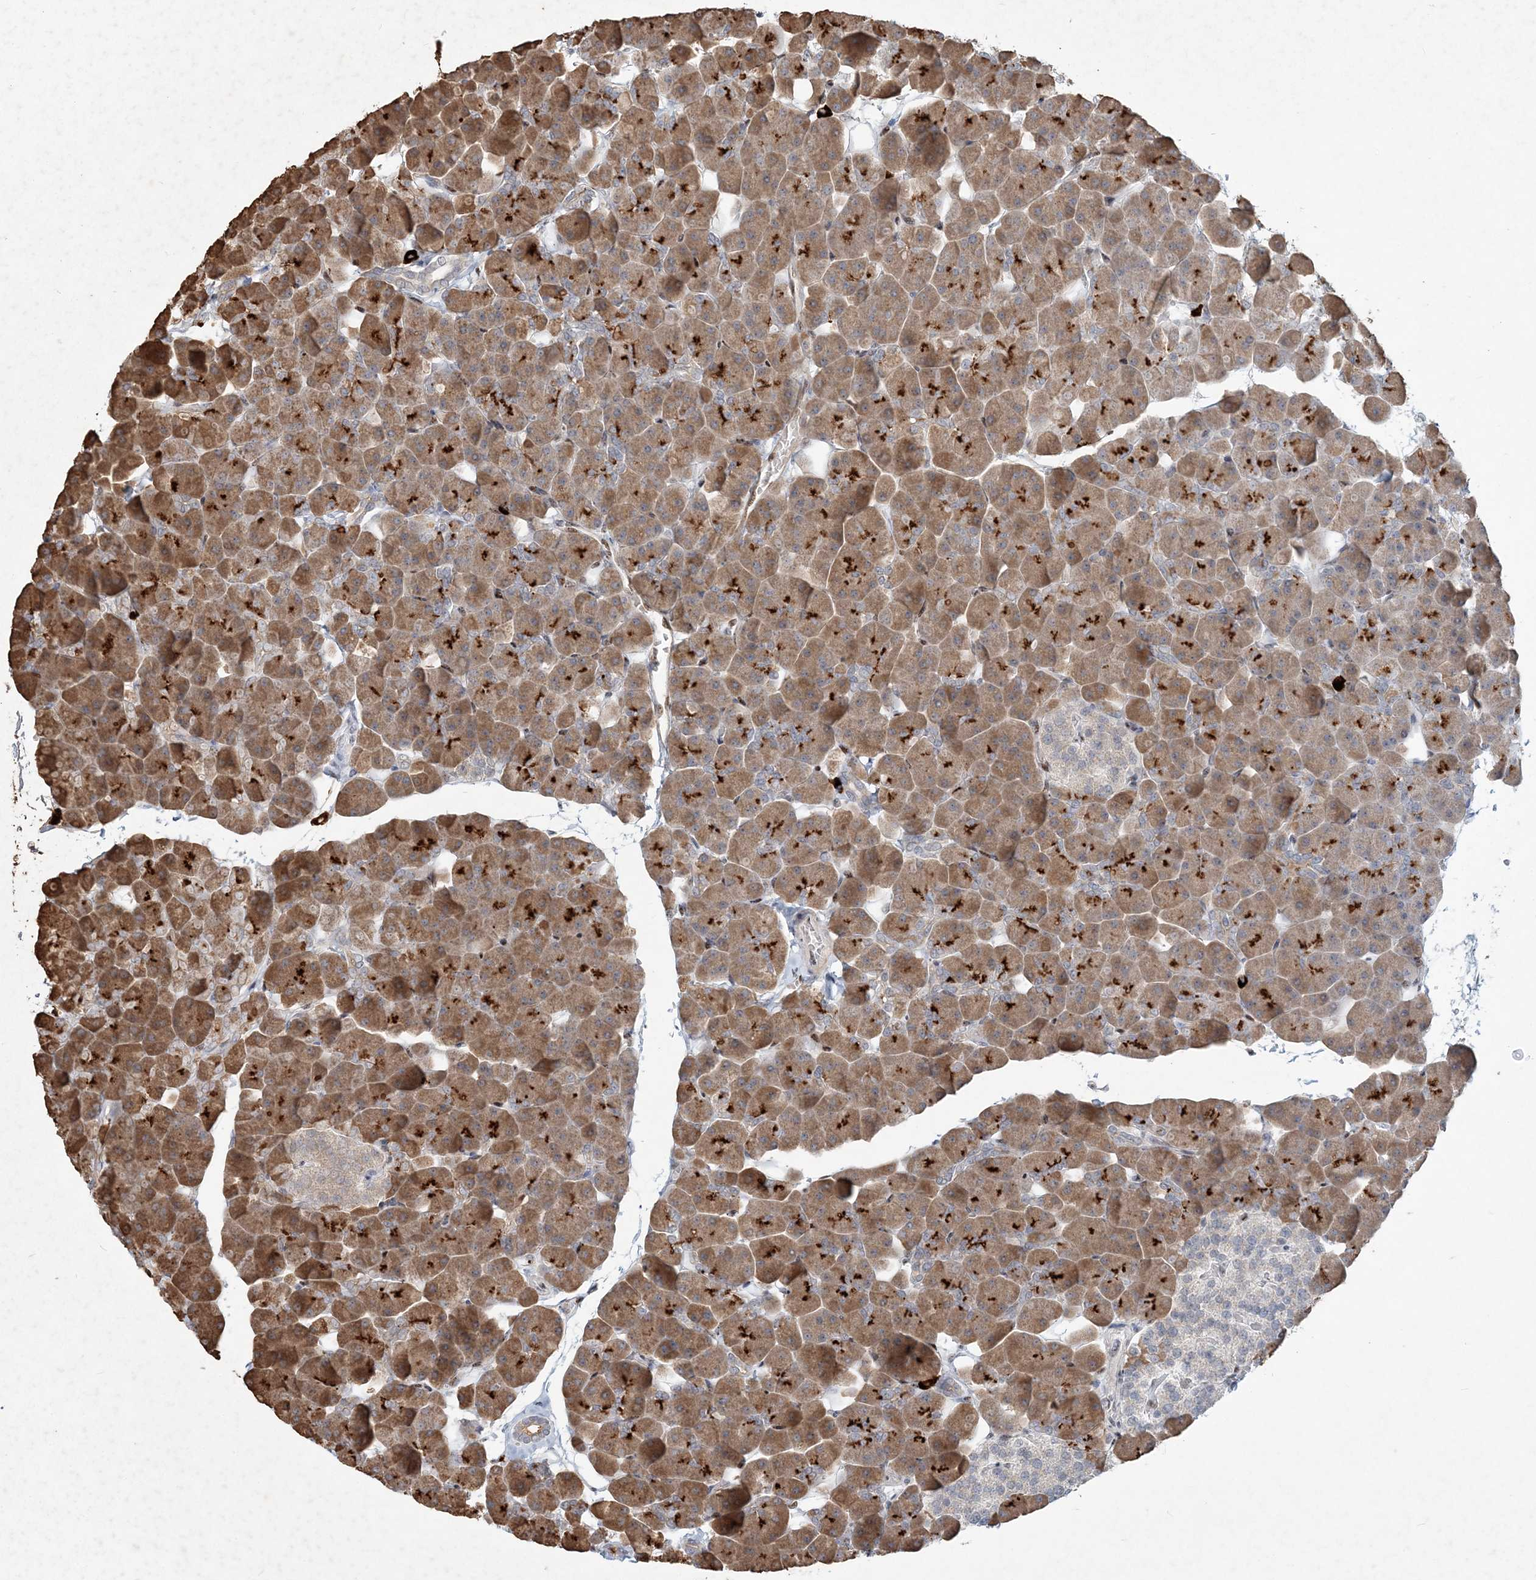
{"staining": {"intensity": "strong", "quantity": "25%-75%", "location": "cytoplasmic/membranous"}, "tissue": "pancreas", "cell_type": "Exocrine glandular cells", "image_type": "normal", "snomed": [{"axis": "morphology", "description": "Normal tissue, NOS"}, {"axis": "topography", "description": "Pancreas"}], "caption": "Protein expression analysis of benign pancreas shows strong cytoplasmic/membranous expression in approximately 25%-75% of exocrine glandular cells.", "gene": "GIN1", "patient": {"sex": "male", "age": 35}}